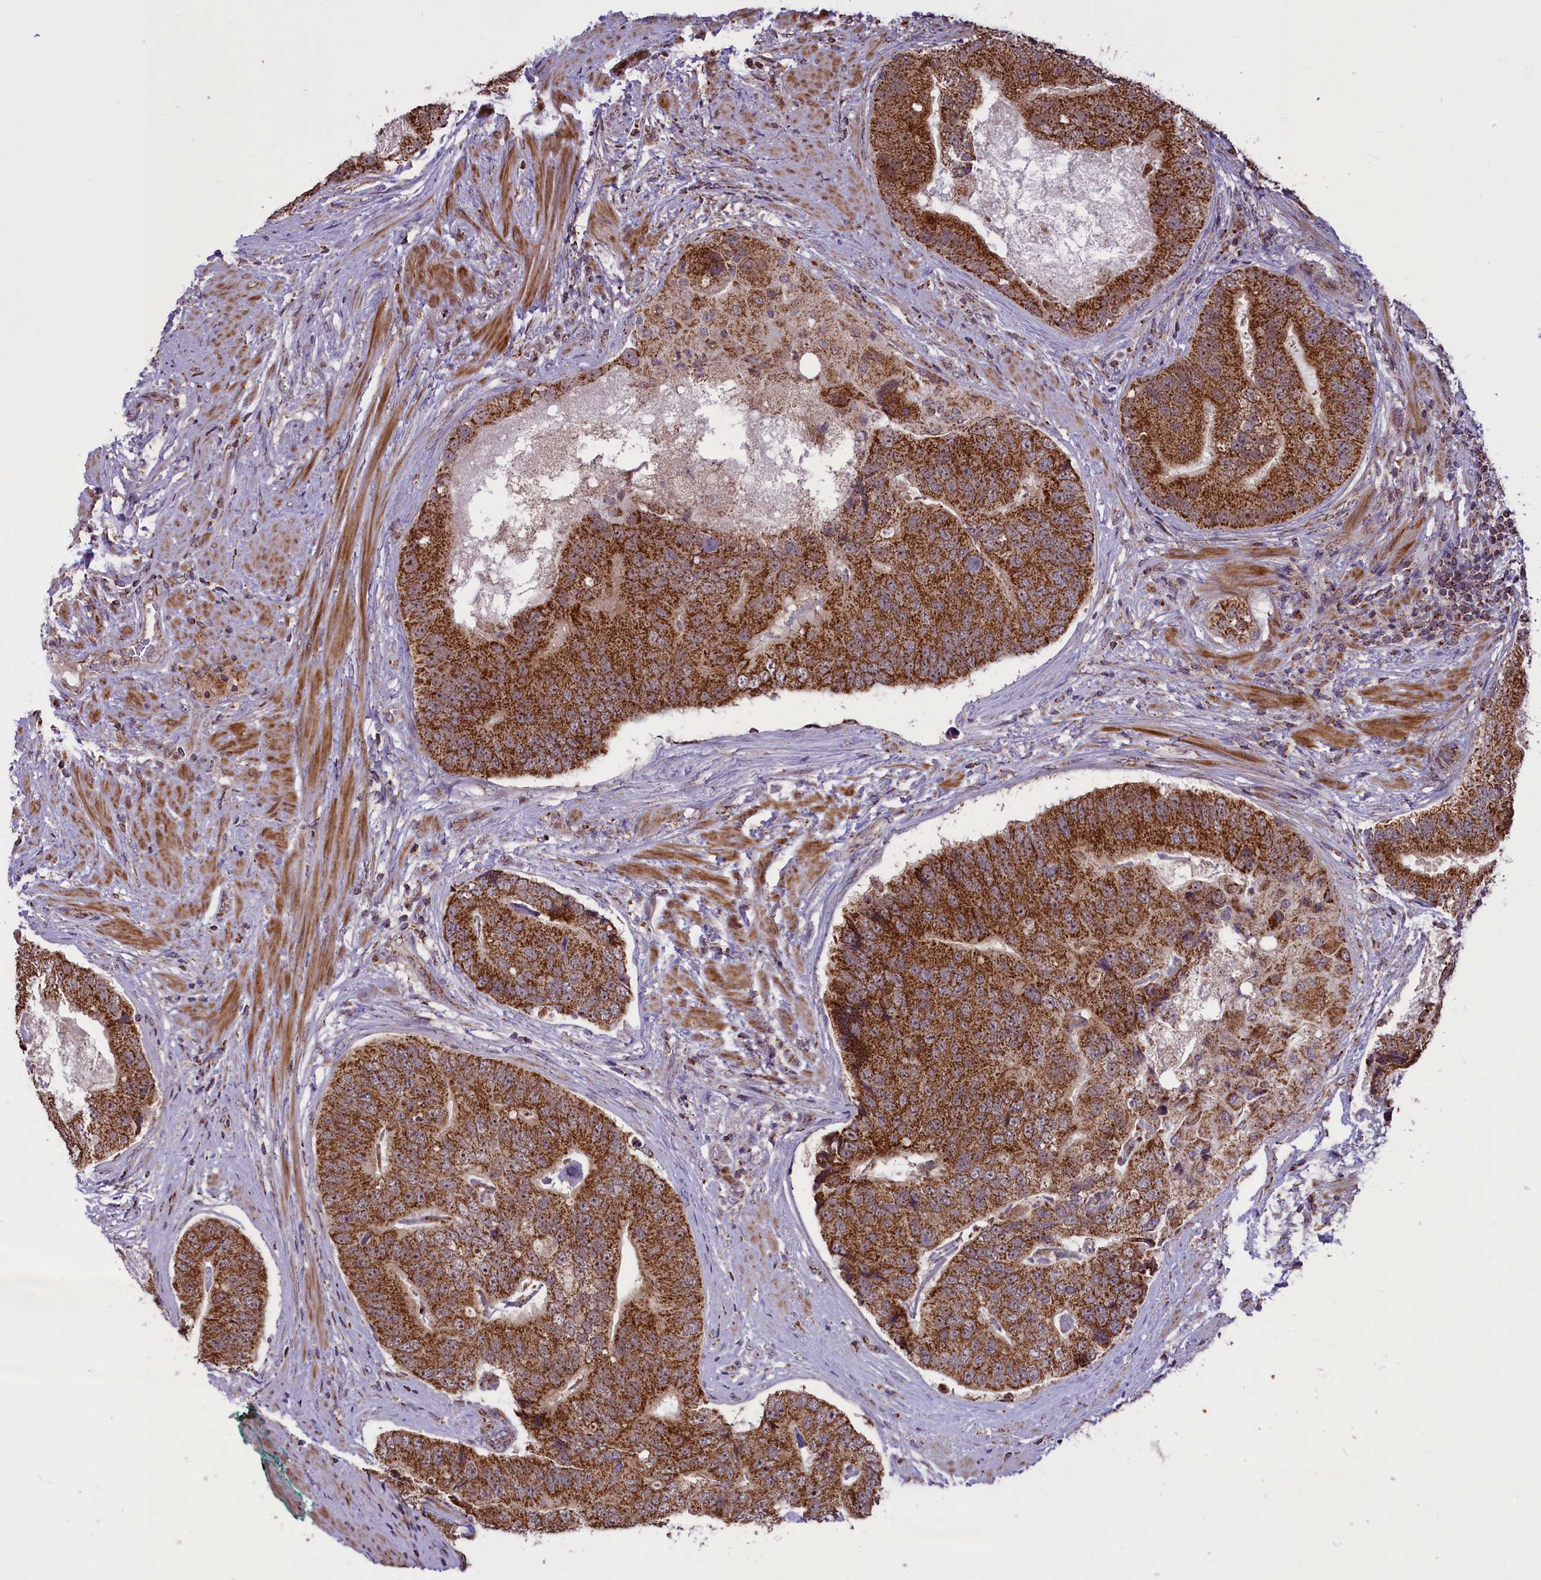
{"staining": {"intensity": "strong", "quantity": ">75%", "location": "cytoplasmic/membranous"}, "tissue": "prostate cancer", "cell_type": "Tumor cells", "image_type": "cancer", "snomed": [{"axis": "morphology", "description": "Adenocarcinoma, High grade"}, {"axis": "topography", "description": "Prostate"}], "caption": "Immunohistochemical staining of prostate cancer exhibits high levels of strong cytoplasmic/membranous protein staining in about >75% of tumor cells.", "gene": "GLRX5", "patient": {"sex": "male", "age": 70}}